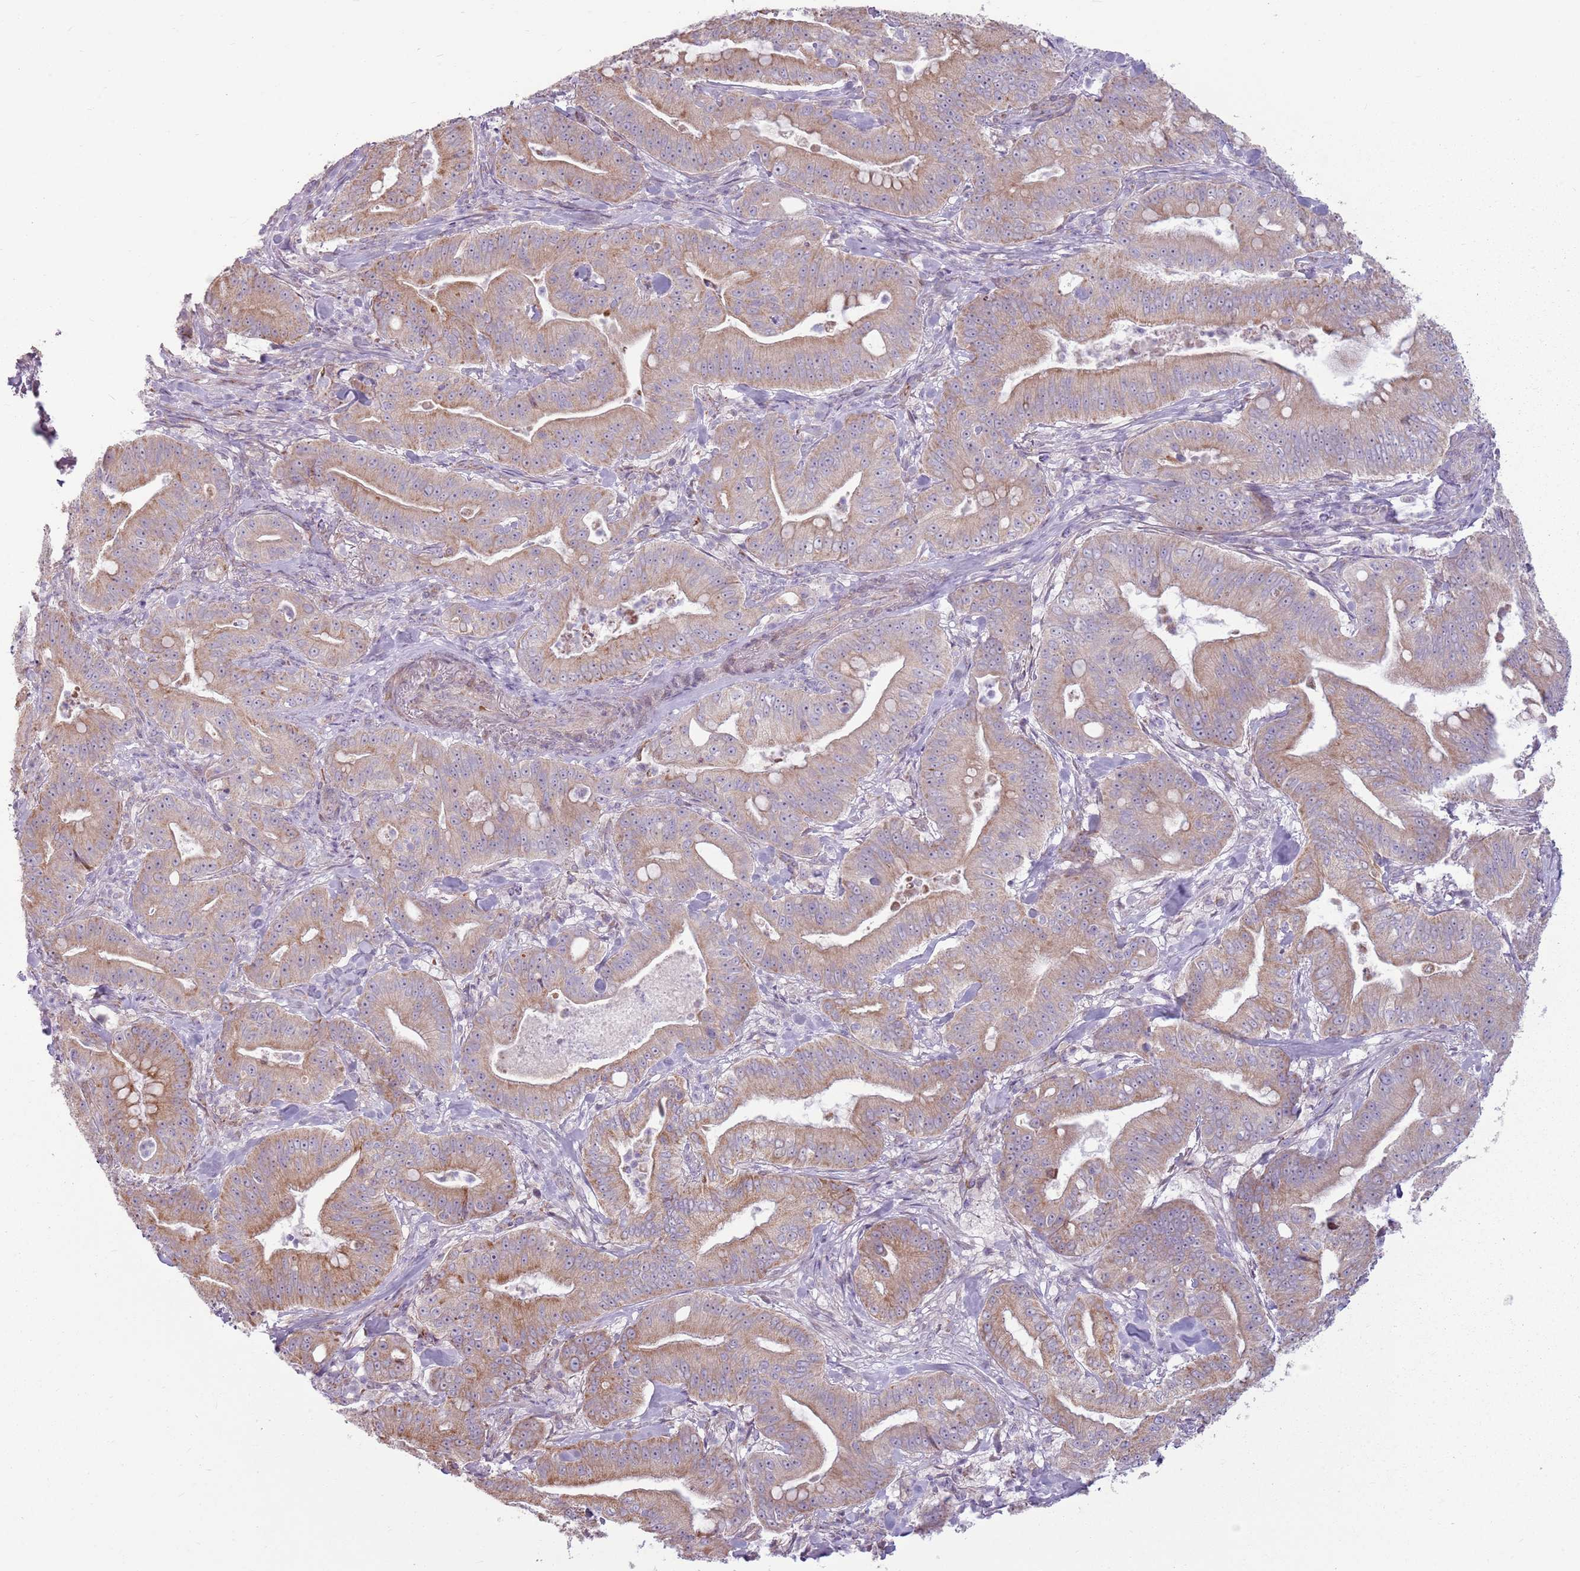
{"staining": {"intensity": "moderate", "quantity": ">75%", "location": "cytoplasmic/membranous"}, "tissue": "pancreatic cancer", "cell_type": "Tumor cells", "image_type": "cancer", "snomed": [{"axis": "morphology", "description": "Adenocarcinoma, NOS"}, {"axis": "topography", "description": "Pancreas"}], "caption": "Pancreatic cancer stained for a protein reveals moderate cytoplasmic/membranous positivity in tumor cells. Nuclei are stained in blue.", "gene": "ZNF530", "patient": {"sex": "male", "age": 71}}